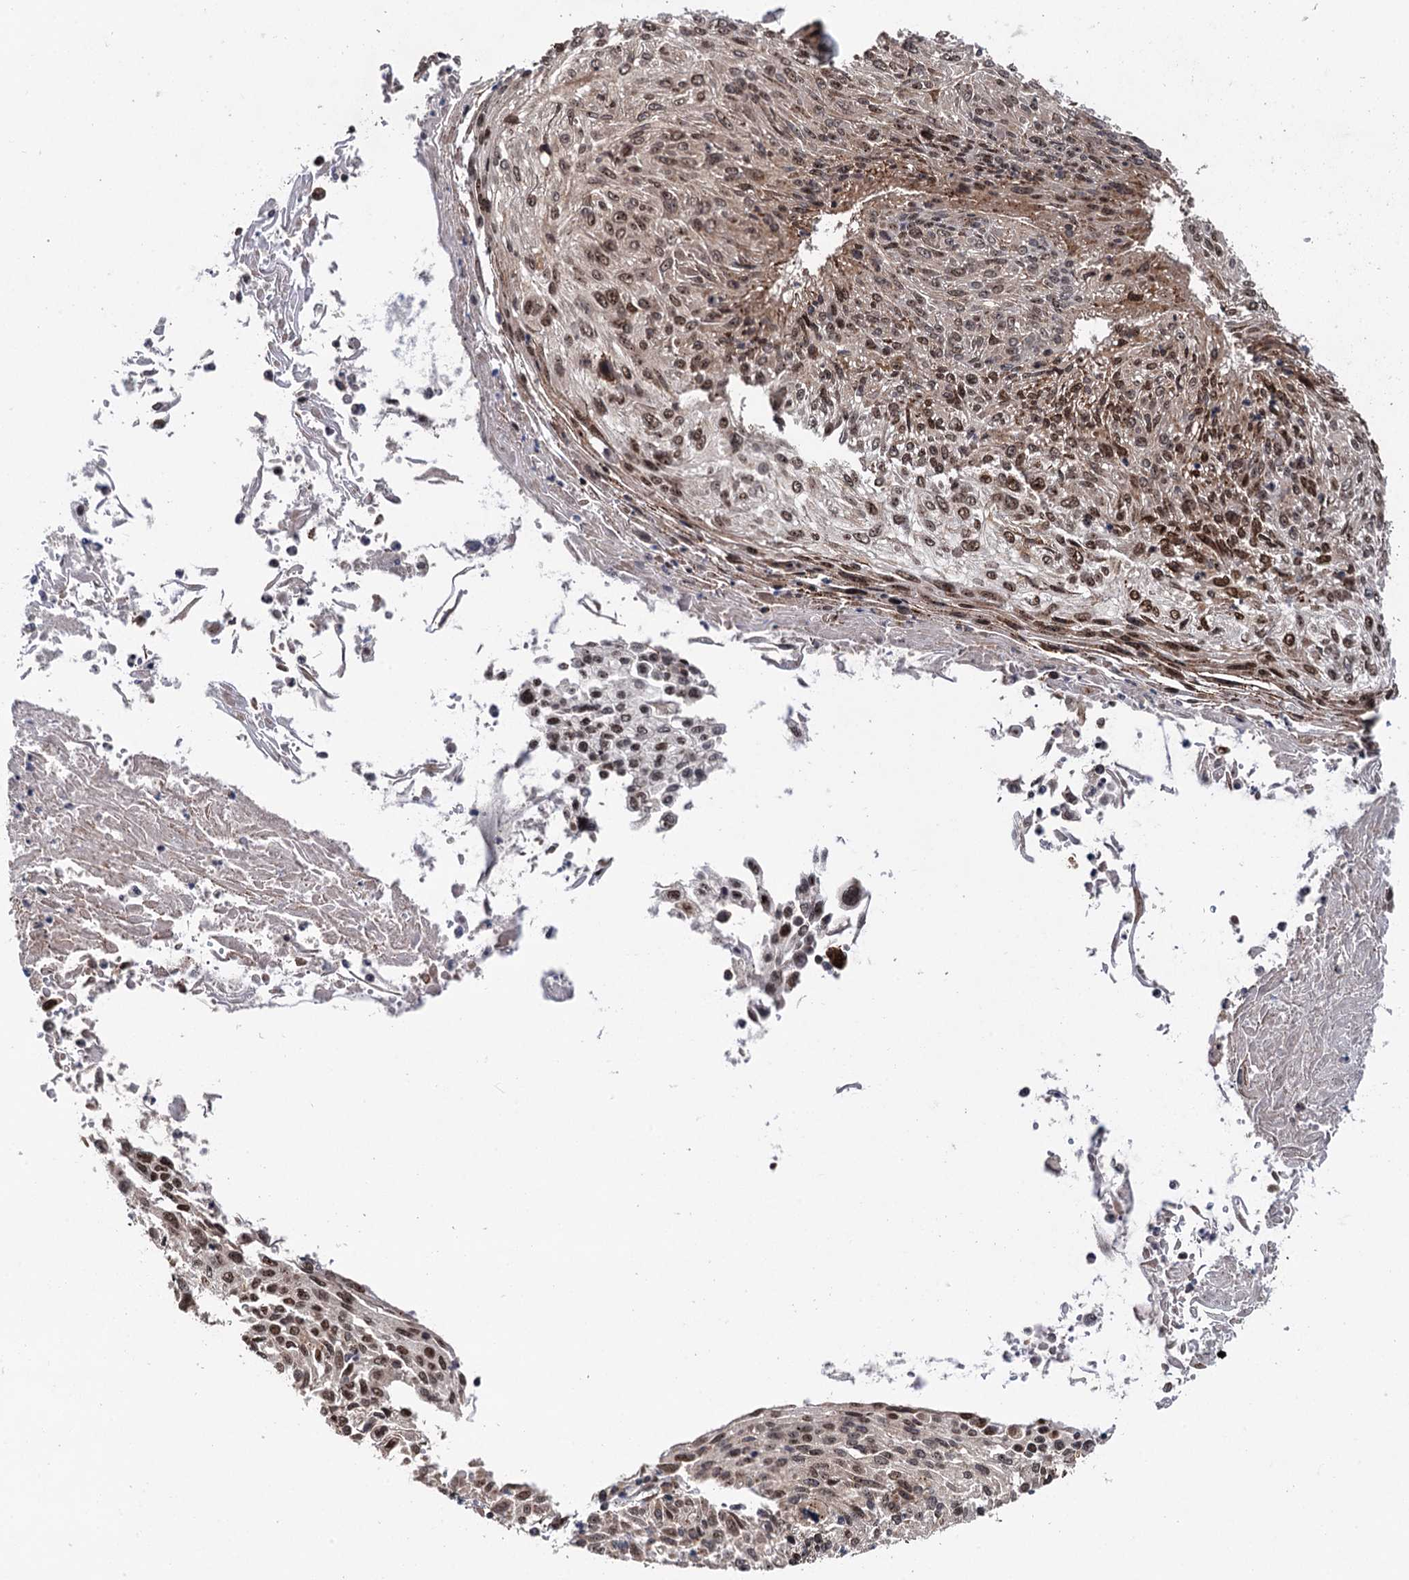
{"staining": {"intensity": "moderate", "quantity": ">75%", "location": "nuclear"}, "tissue": "cervical cancer", "cell_type": "Tumor cells", "image_type": "cancer", "snomed": [{"axis": "morphology", "description": "Squamous cell carcinoma, NOS"}, {"axis": "topography", "description": "Cervix"}], "caption": "Immunohistochemistry (IHC) staining of cervical cancer, which shows medium levels of moderate nuclear expression in about >75% of tumor cells indicating moderate nuclear protein staining. The staining was performed using DAB (3,3'-diaminobenzidine) (brown) for protein detection and nuclei were counterstained in hematoxylin (blue).", "gene": "MESD", "patient": {"sex": "female", "age": 51}}